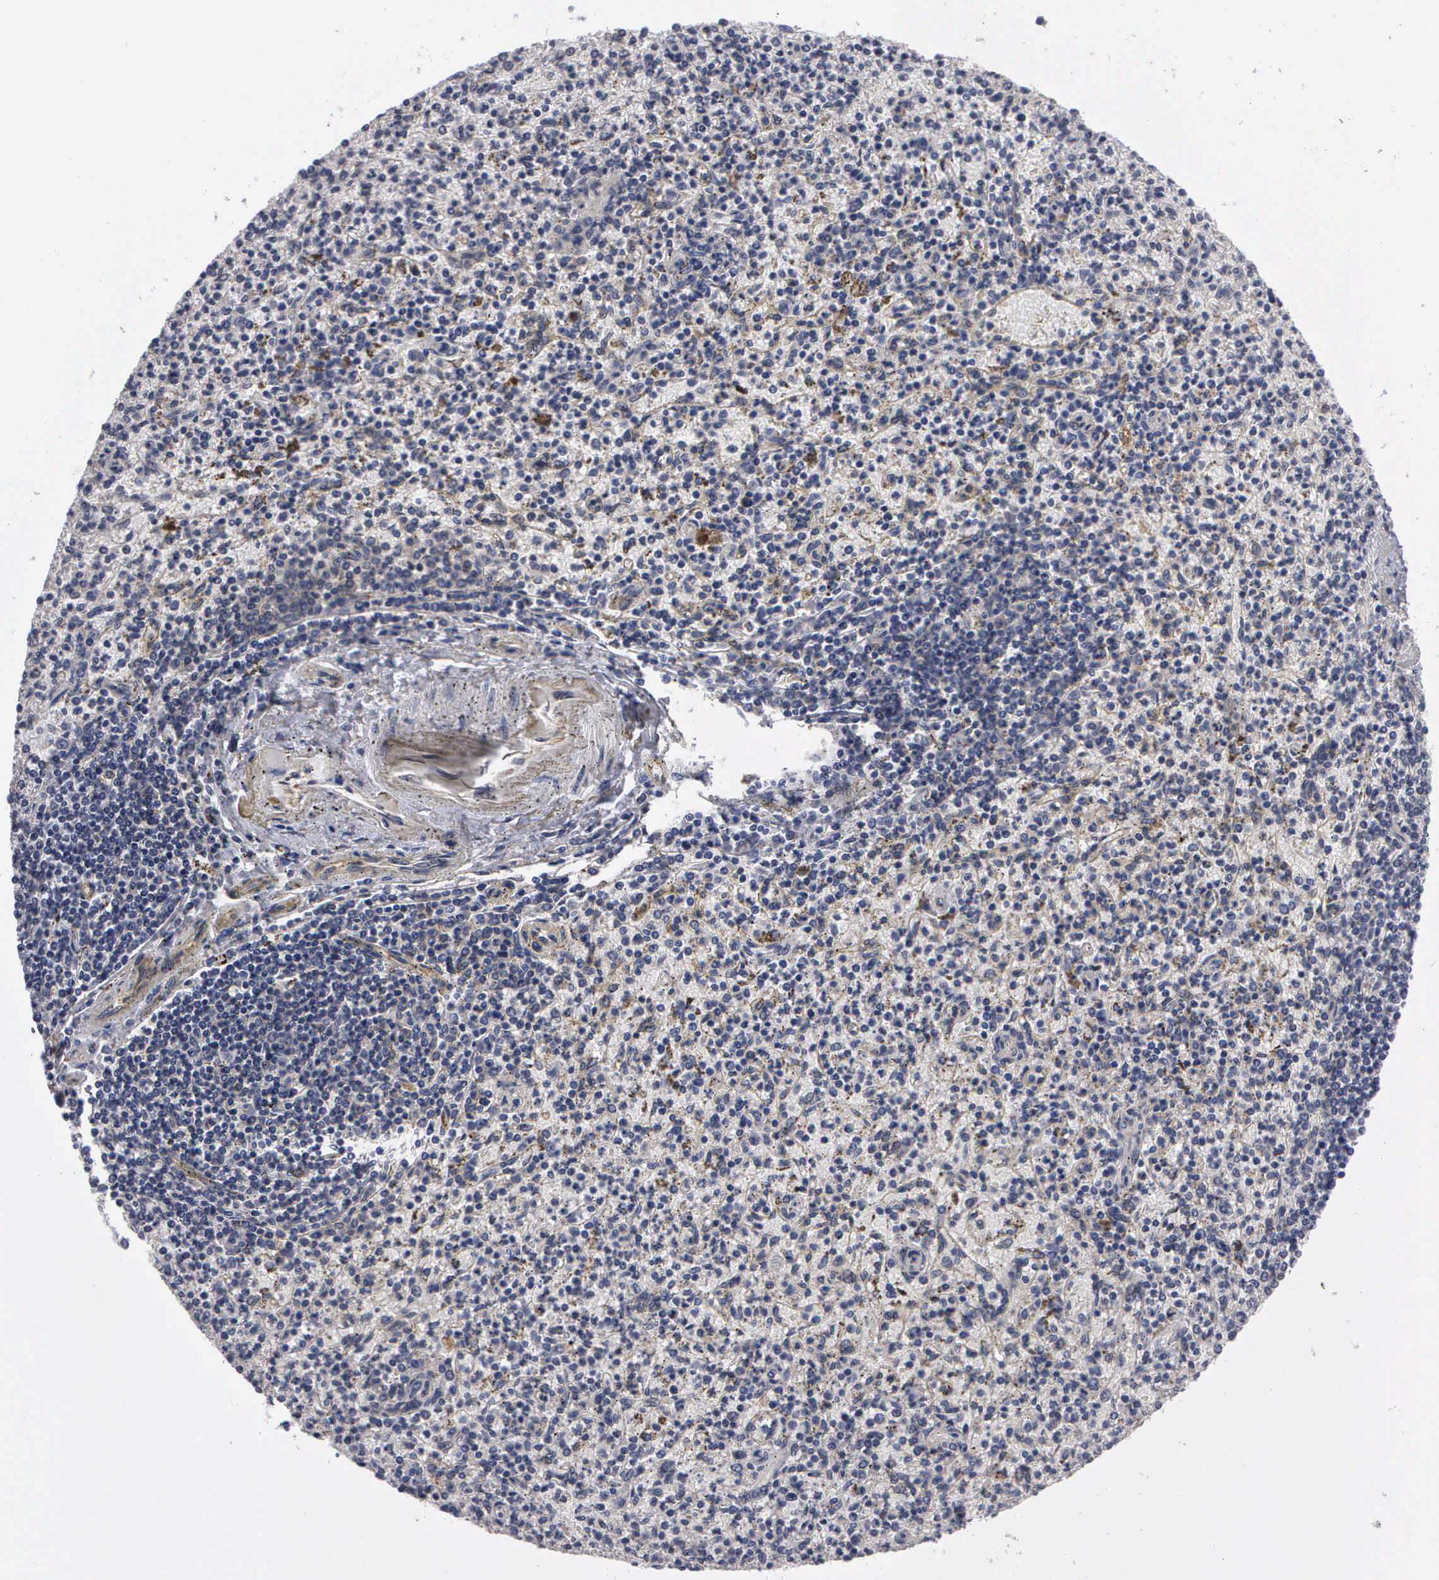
{"staining": {"intensity": "moderate", "quantity": "<25%", "location": "cytoplasmic/membranous"}, "tissue": "spleen", "cell_type": "Cells in red pulp", "image_type": "normal", "snomed": [{"axis": "morphology", "description": "Normal tissue, NOS"}, {"axis": "topography", "description": "Spleen"}], "caption": "Immunohistochemistry histopathology image of unremarkable spleen stained for a protein (brown), which shows low levels of moderate cytoplasmic/membranous positivity in about <25% of cells in red pulp.", "gene": "ZBTB33", "patient": {"sex": "male", "age": 72}}